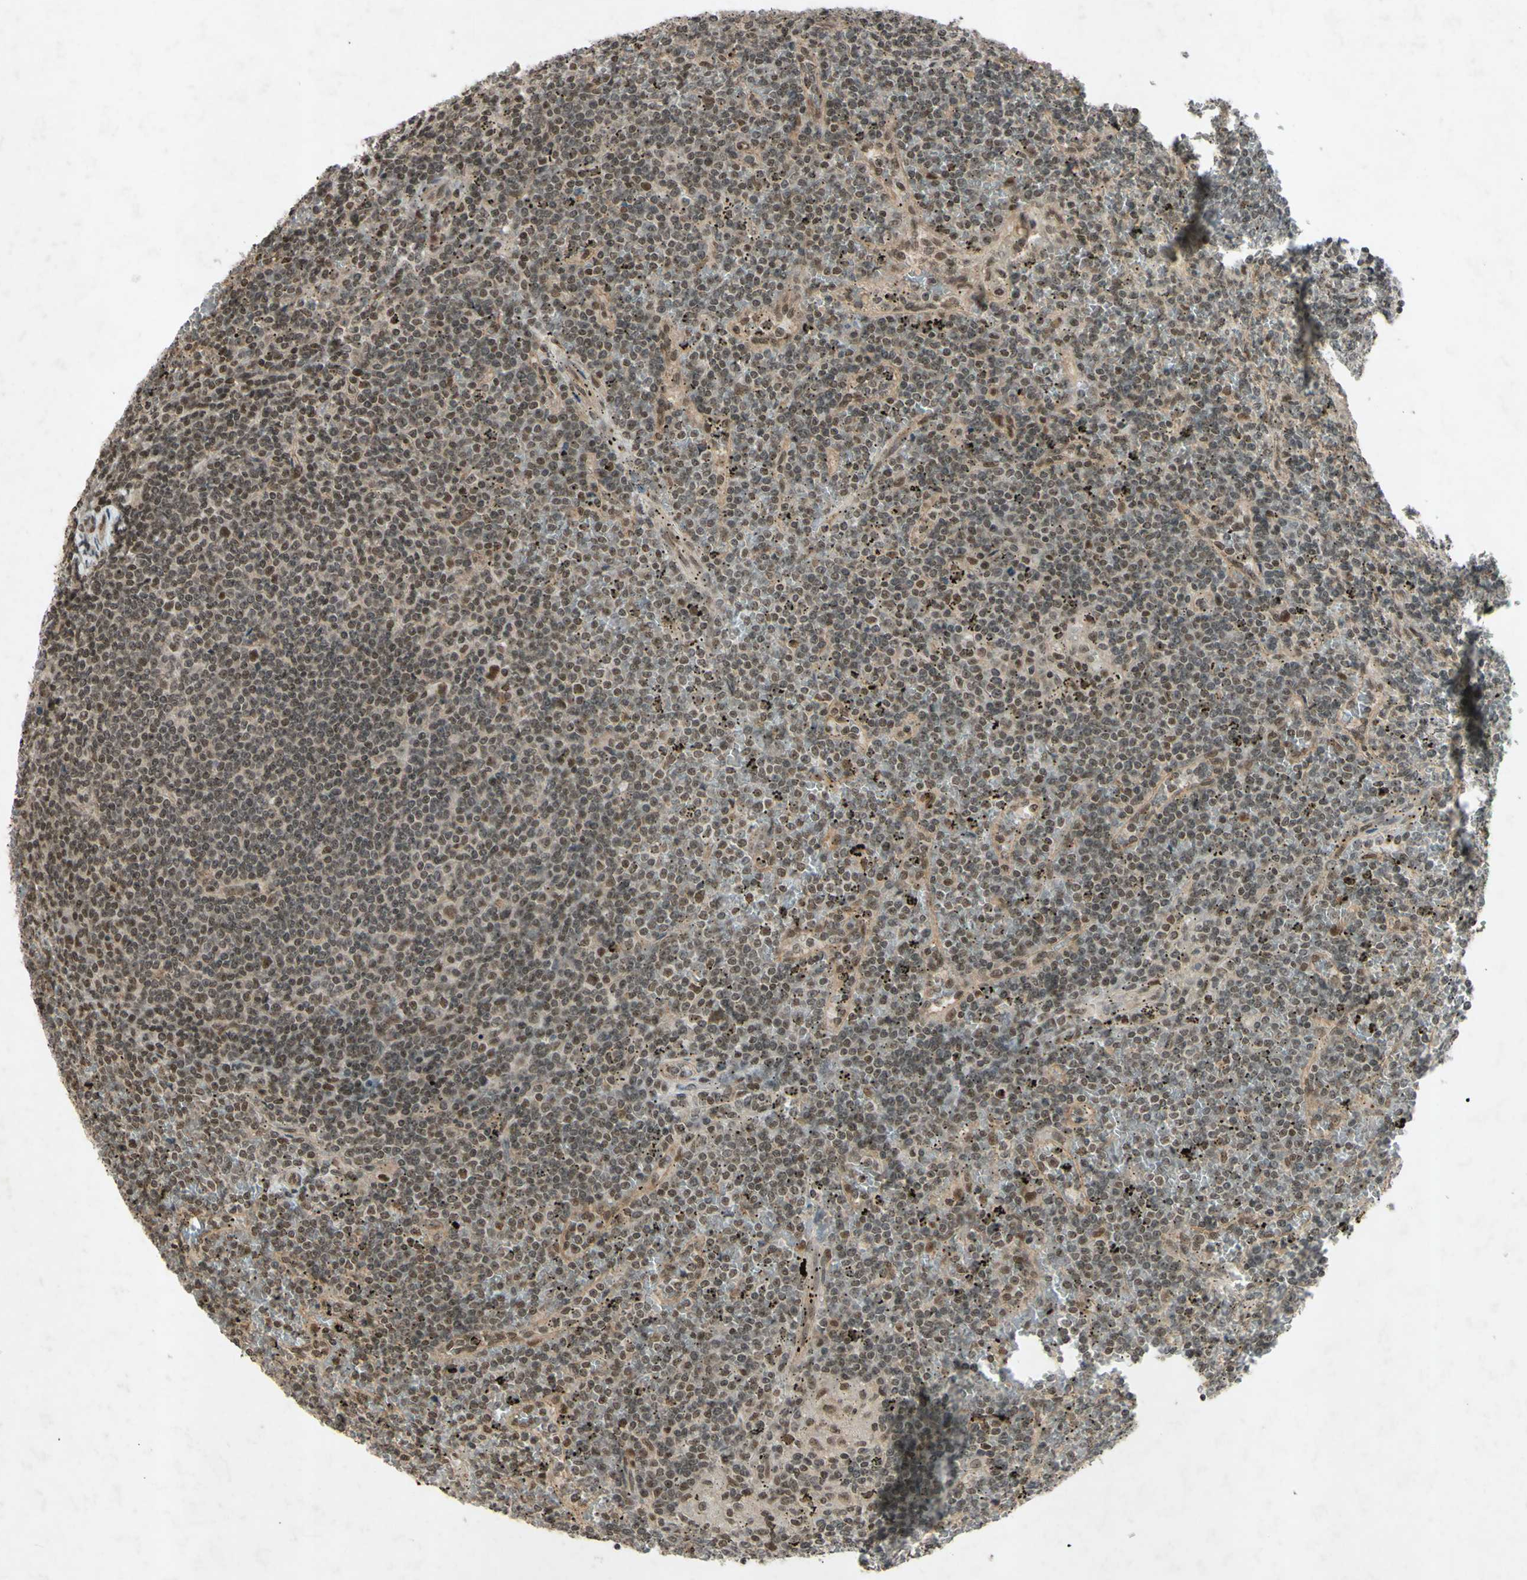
{"staining": {"intensity": "weak", "quantity": ">75%", "location": "nuclear"}, "tissue": "lymphoma", "cell_type": "Tumor cells", "image_type": "cancer", "snomed": [{"axis": "morphology", "description": "Malignant lymphoma, non-Hodgkin's type, Low grade"}, {"axis": "topography", "description": "Spleen"}], "caption": "A brown stain highlights weak nuclear staining of a protein in human low-grade malignant lymphoma, non-Hodgkin's type tumor cells.", "gene": "SNW1", "patient": {"sex": "female", "age": 19}}